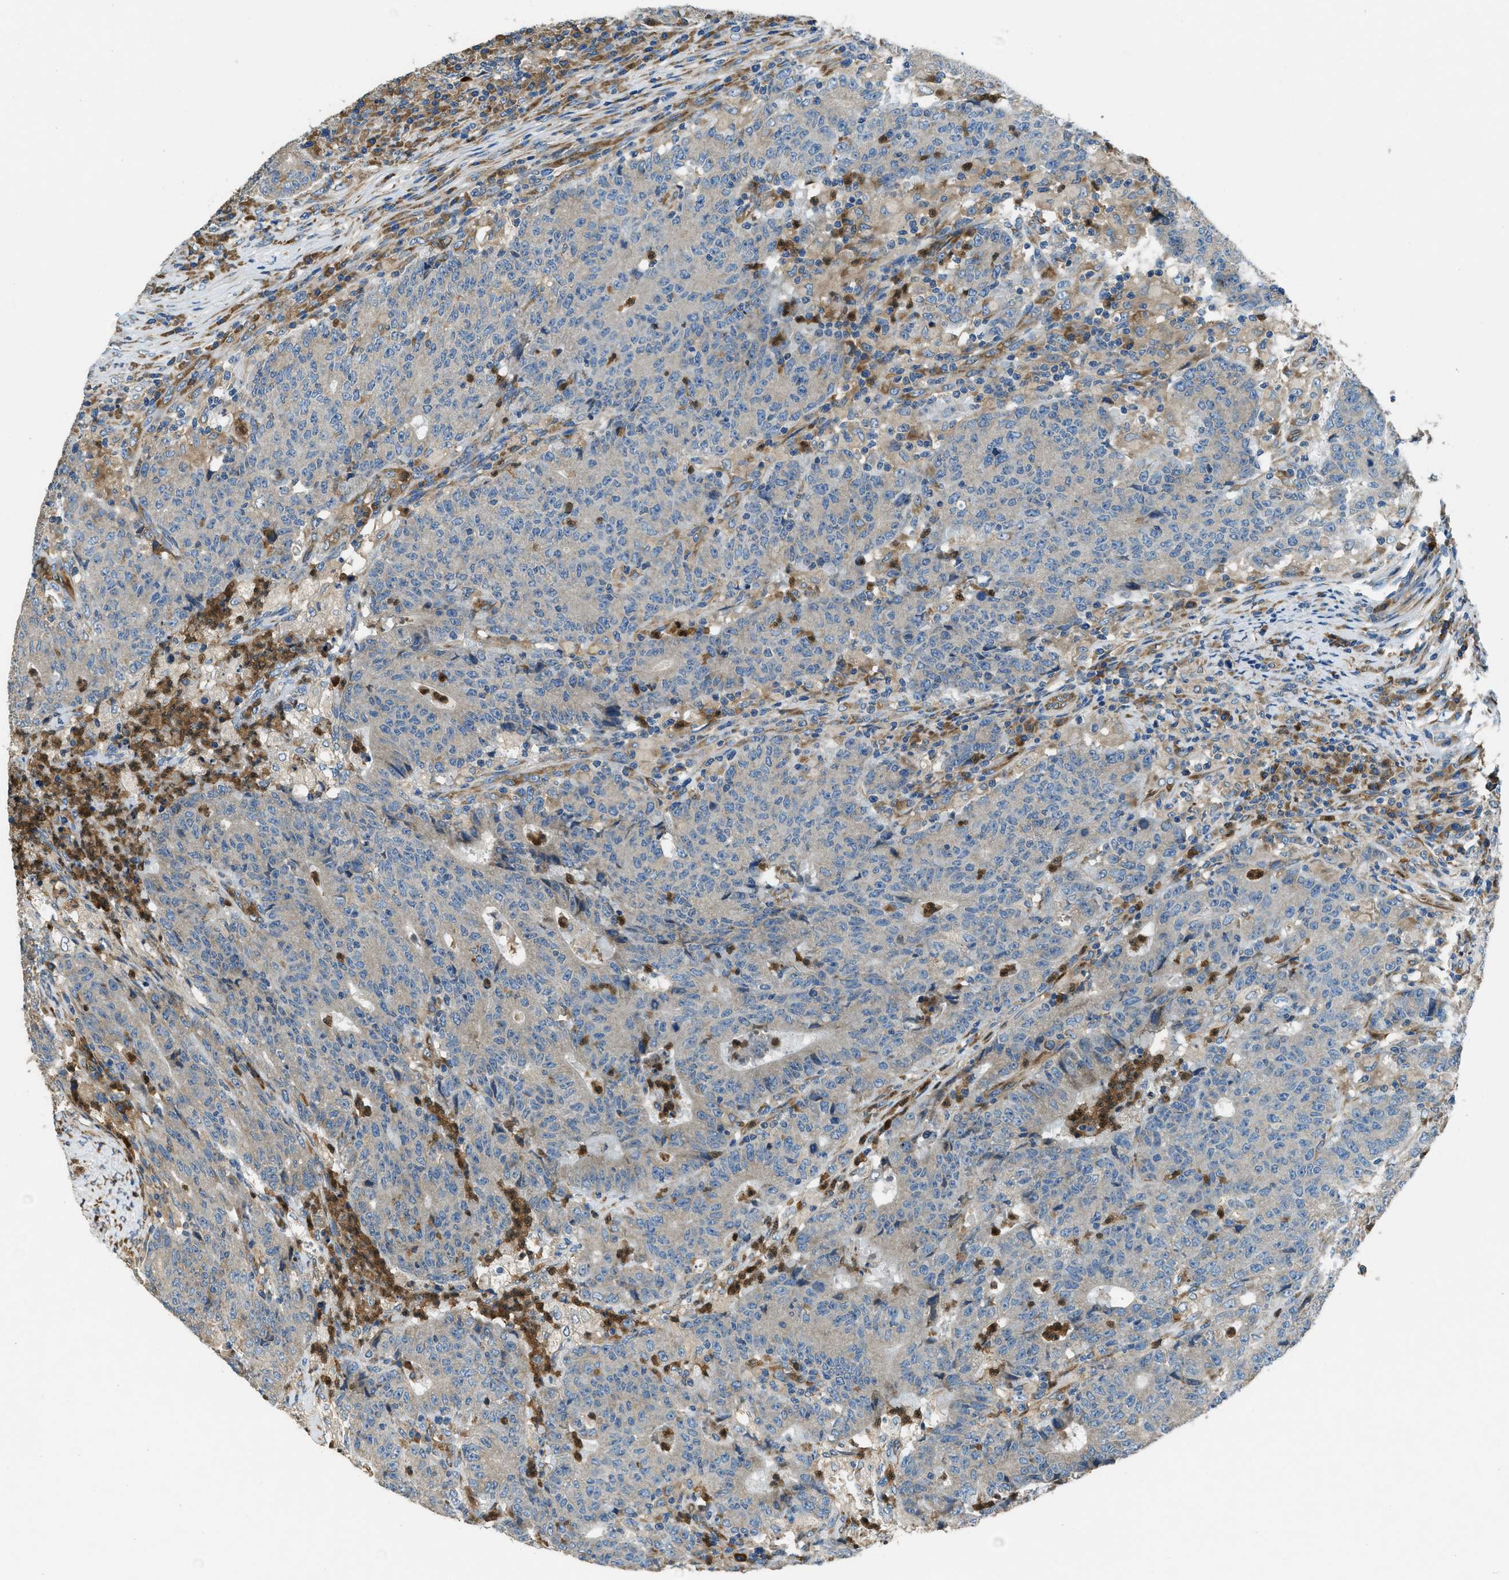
{"staining": {"intensity": "weak", "quantity": "<25%", "location": "cytoplasmic/membranous"}, "tissue": "colorectal cancer", "cell_type": "Tumor cells", "image_type": "cancer", "snomed": [{"axis": "morphology", "description": "Normal tissue, NOS"}, {"axis": "morphology", "description": "Adenocarcinoma, NOS"}, {"axis": "topography", "description": "Colon"}], "caption": "An immunohistochemistry (IHC) image of colorectal cancer (adenocarcinoma) is shown. There is no staining in tumor cells of colorectal cancer (adenocarcinoma).", "gene": "GIMAP8", "patient": {"sex": "female", "age": 75}}